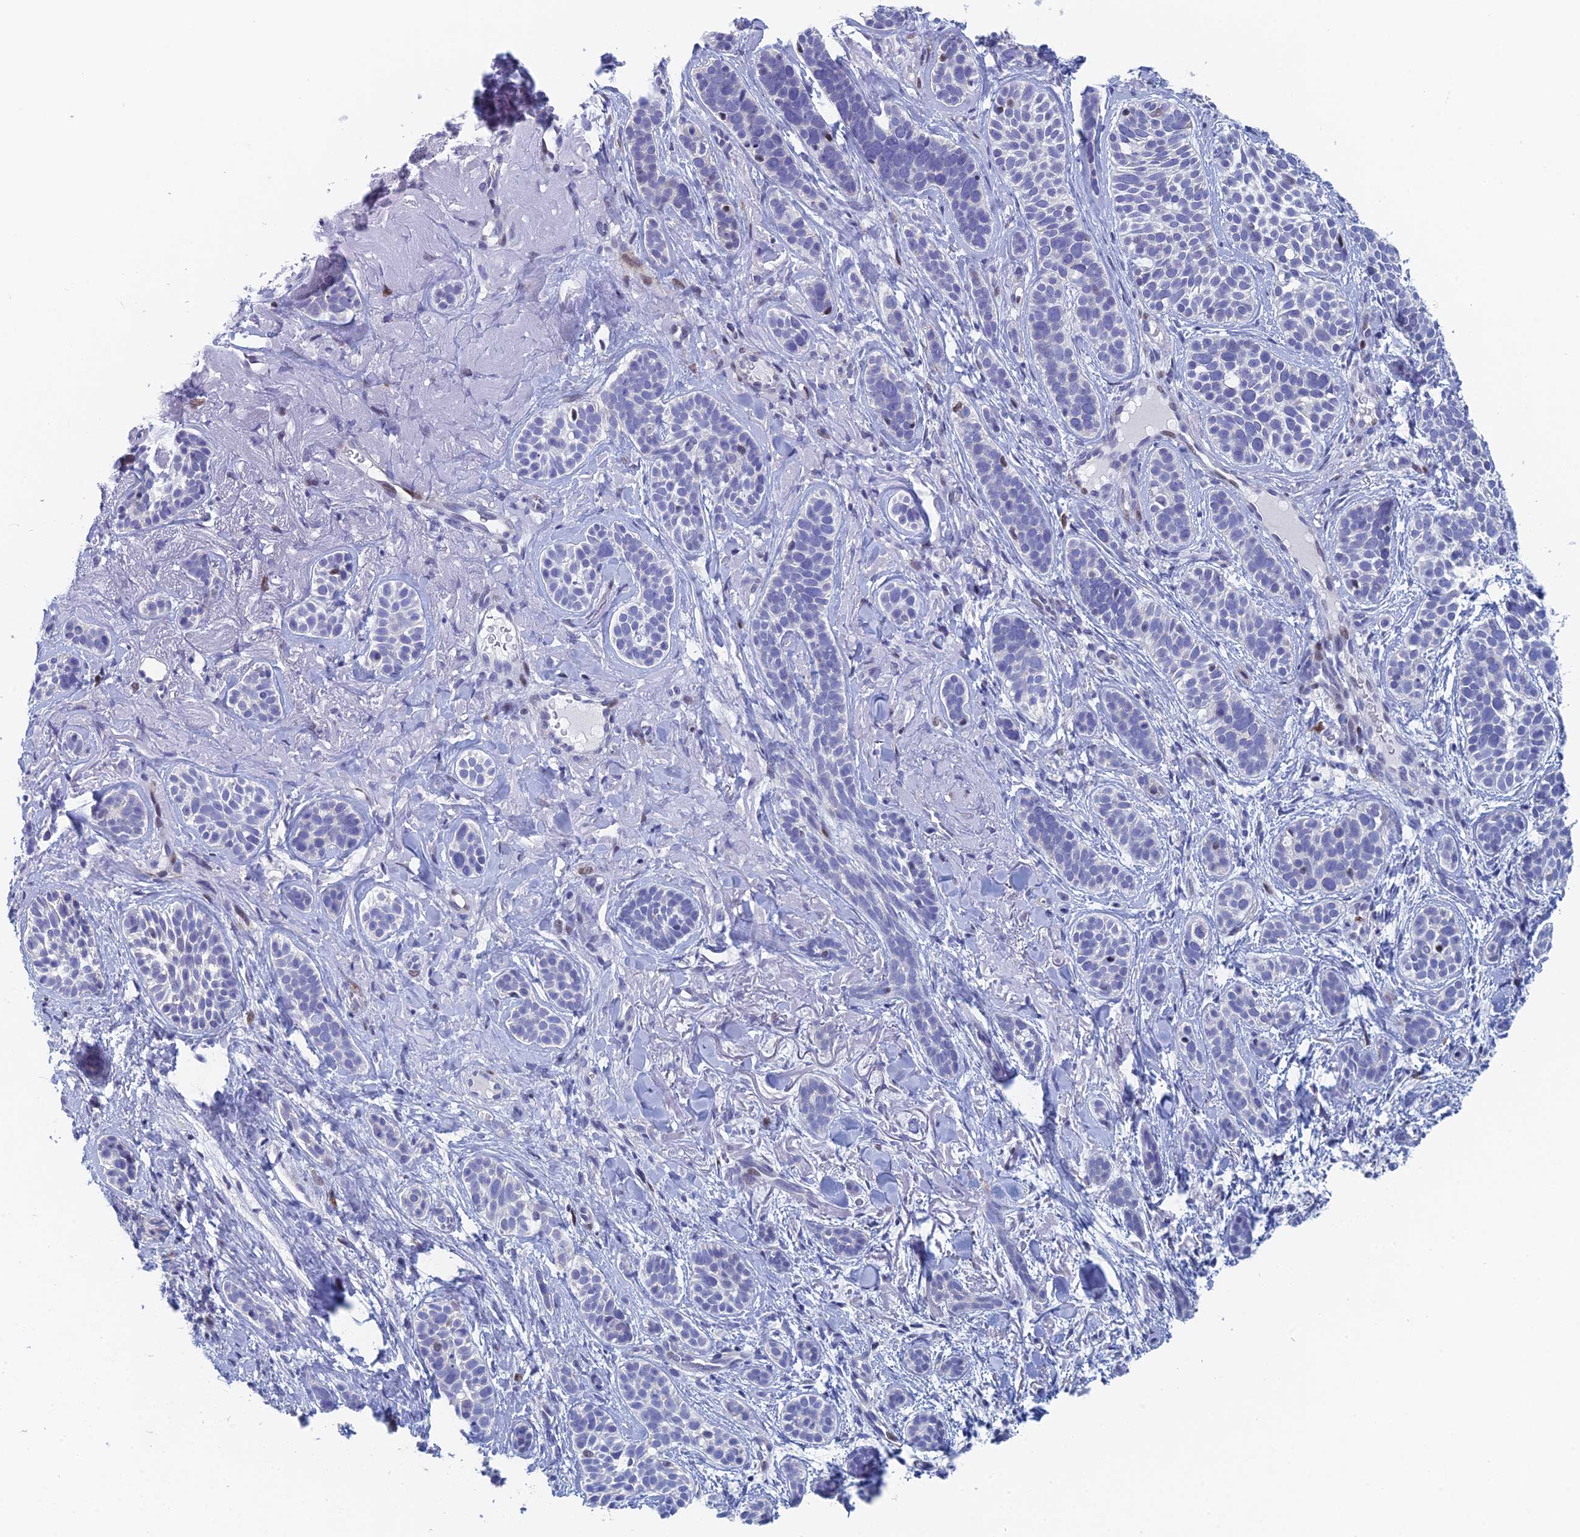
{"staining": {"intensity": "negative", "quantity": "none", "location": "none"}, "tissue": "skin cancer", "cell_type": "Tumor cells", "image_type": "cancer", "snomed": [{"axis": "morphology", "description": "Basal cell carcinoma"}, {"axis": "topography", "description": "Skin"}], "caption": "Immunohistochemical staining of skin cancer demonstrates no significant expression in tumor cells.", "gene": "DRGX", "patient": {"sex": "male", "age": 71}}